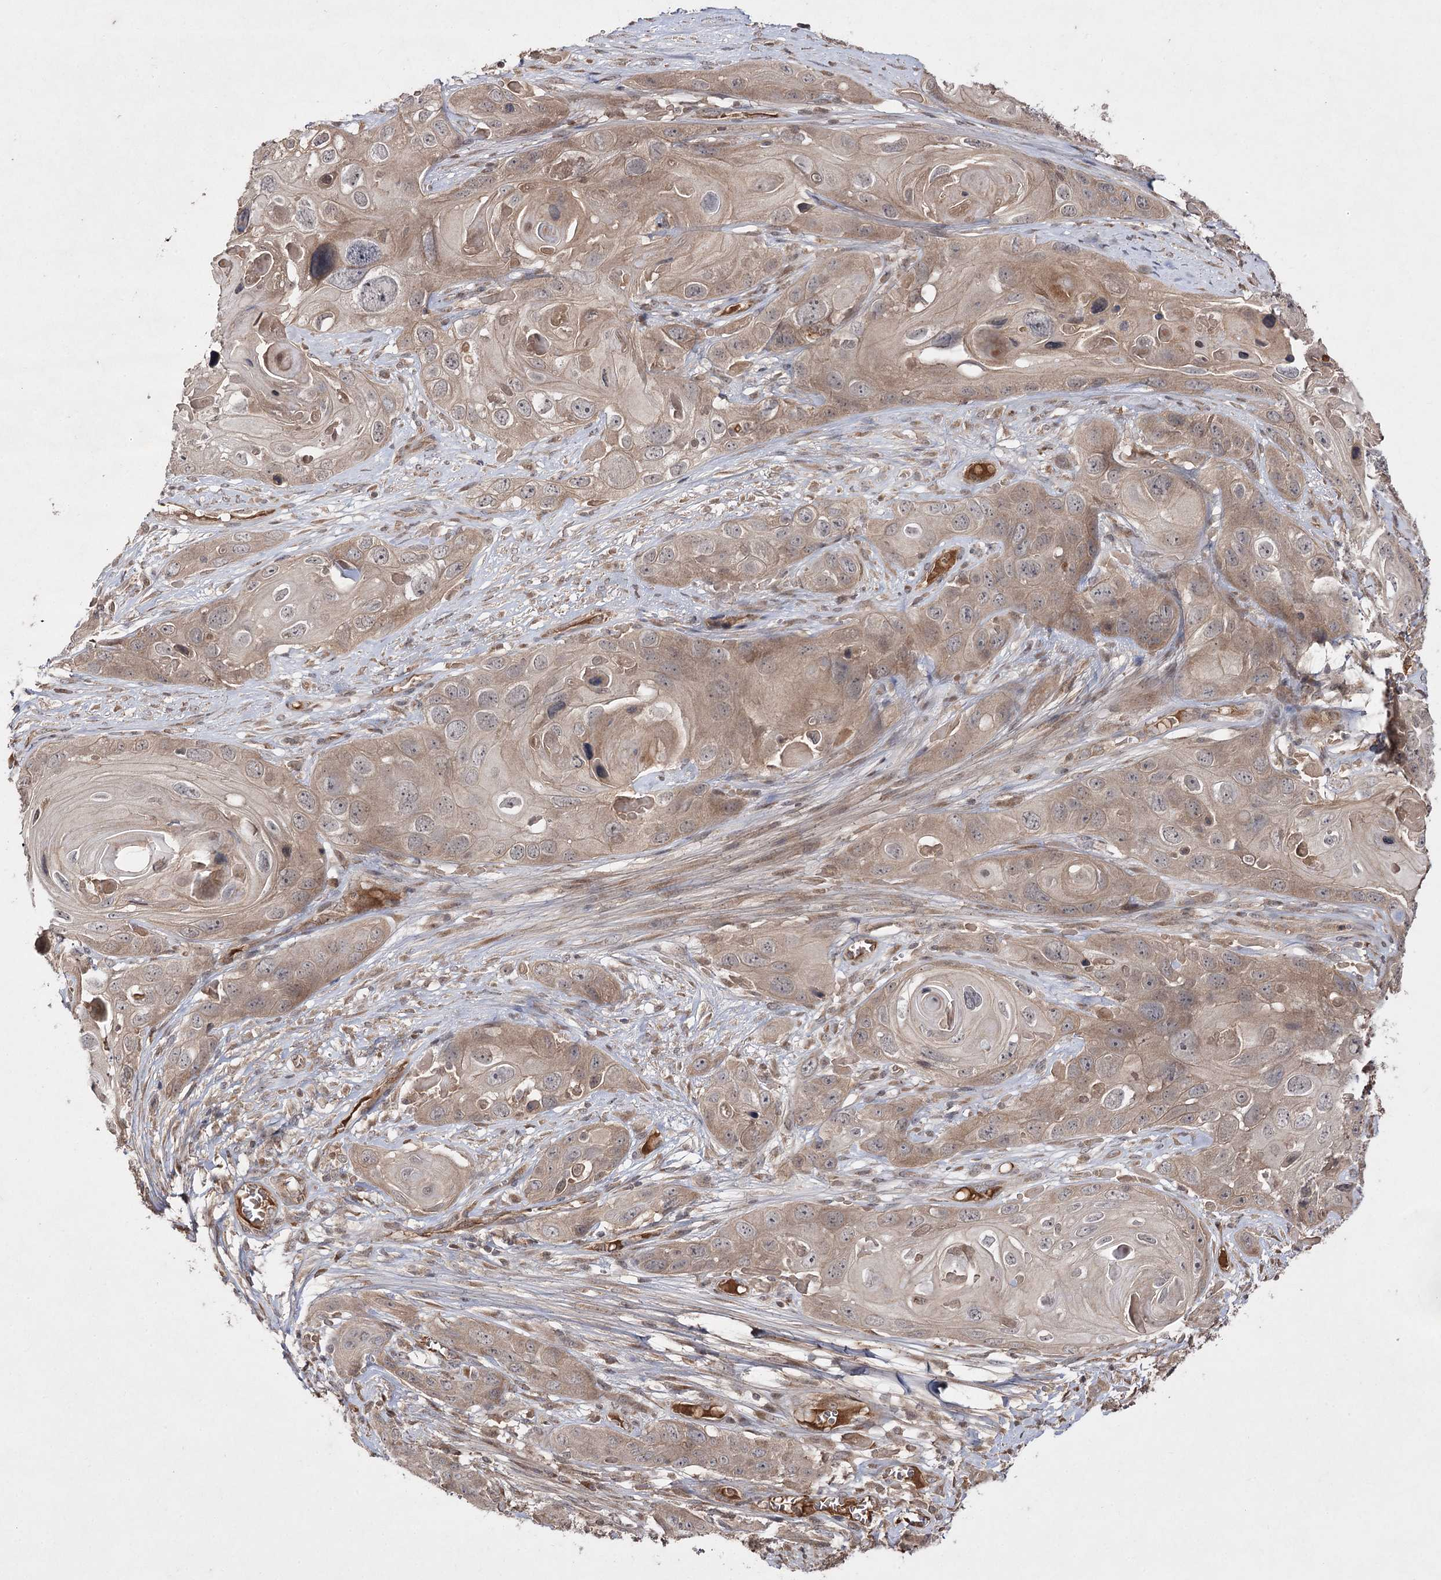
{"staining": {"intensity": "moderate", "quantity": ">75%", "location": "cytoplasmic/membranous"}, "tissue": "skin cancer", "cell_type": "Tumor cells", "image_type": "cancer", "snomed": [{"axis": "morphology", "description": "Squamous cell carcinoma, NOS"}, {"axis": "topography", "description": "Skin"}], "caption": "A micrograph of skin cancer (squamous cell carcinoma) stained for a protein exhibits moderate cytoplasmic/membranous brown staining in tumor cells.", "gene": "FANCL", "patient": {"sex": "male", "age": 55}}